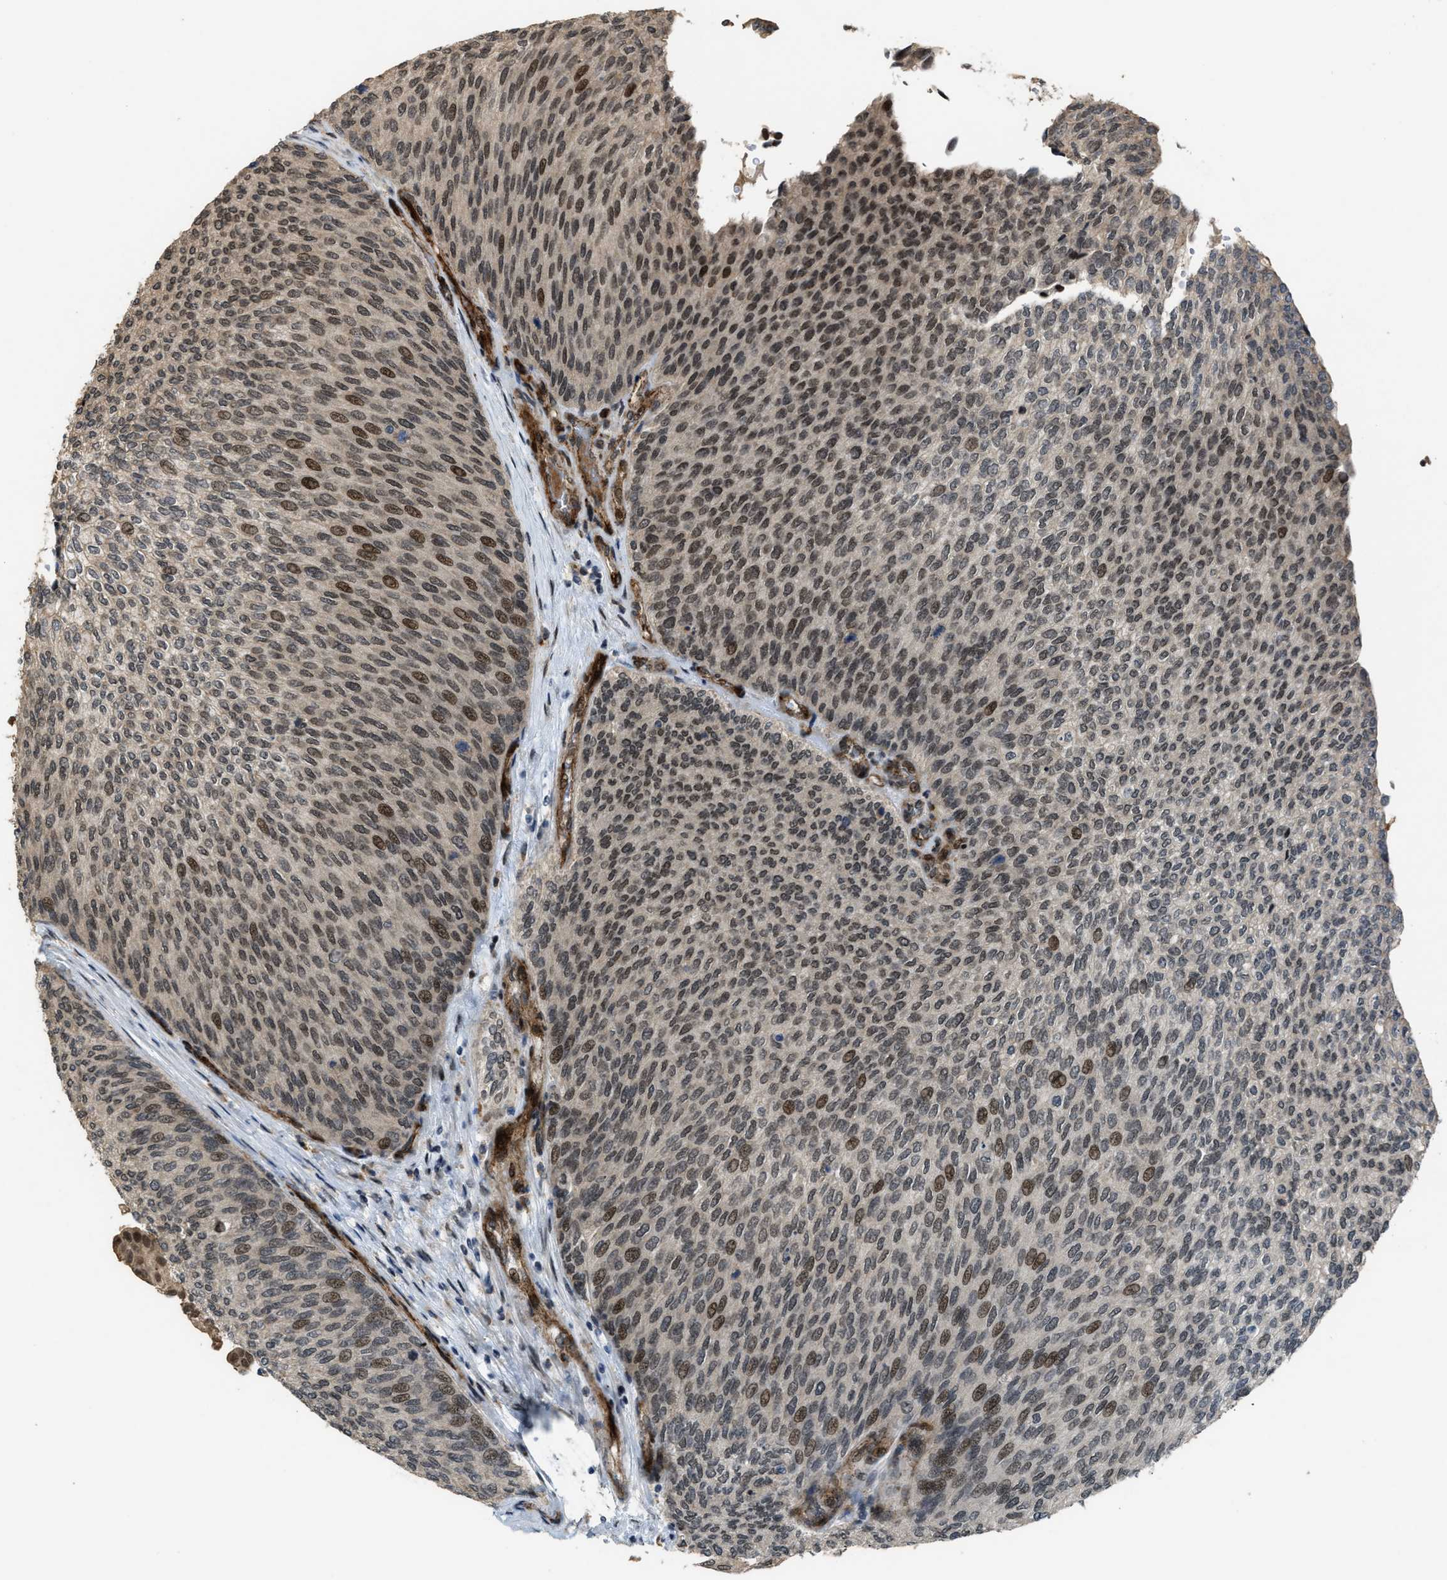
{"staining": {"intensity": "strong", "quantity": "25%-75%", "location": "nuclear"}, "tissue": "urothelial cancer", "cell_type": "Tumor cells", "image_type": "cancer", "snomed": [{"axis": "morphology", "description": "Urothelial carcinoma, Low grade"}, {"axis": "topography", "description": "Urinary bladder"}], "caption": "The image shows immunohistochemical staining of low-grade urothelial carcinoma. There is strong nuclear expression is present in about 25%-75% of tumor cells.", "gene": "DPF2", "patient": {"sex": "female", "age": 79}}